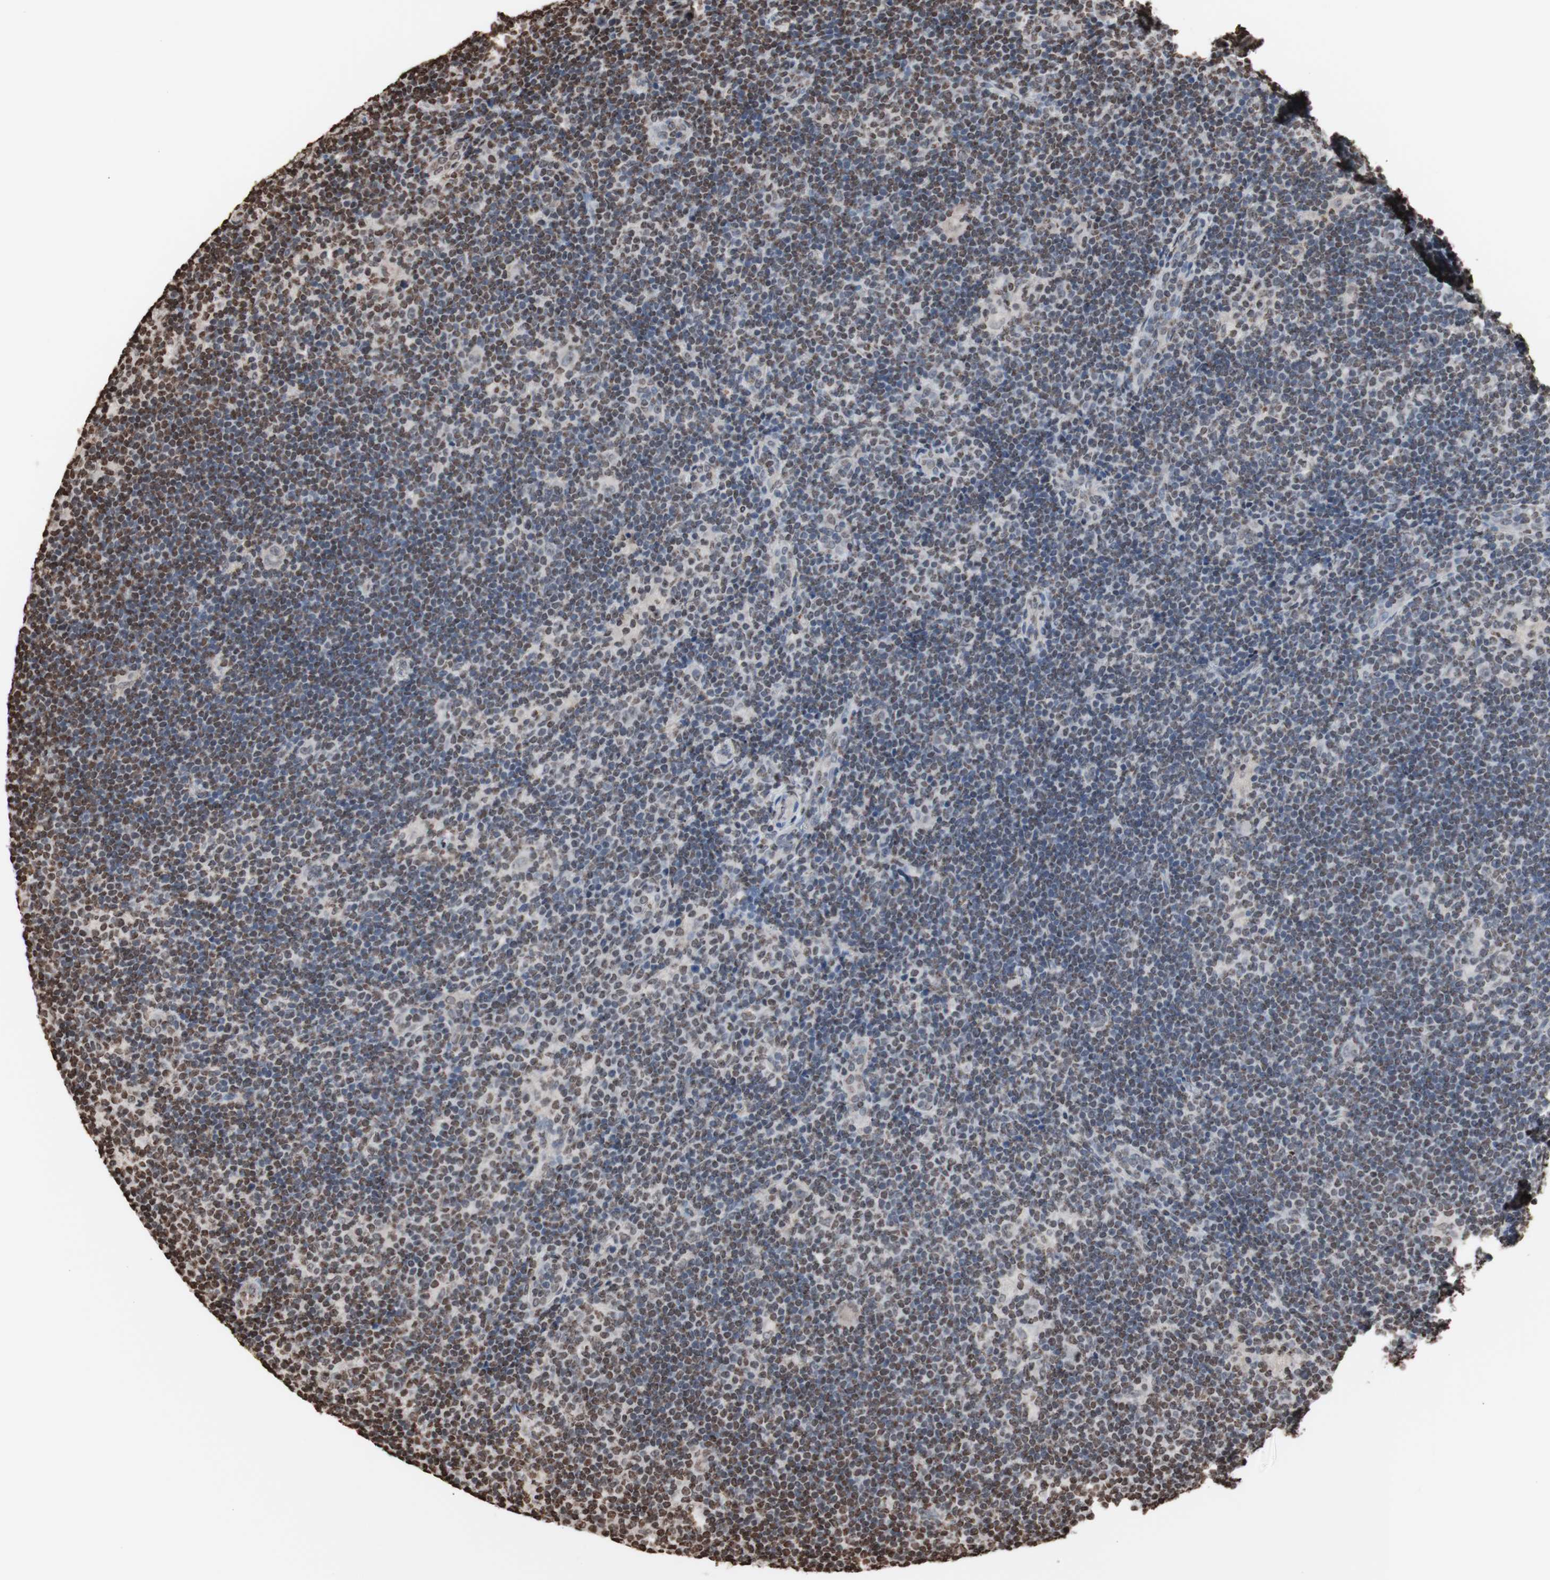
{"staining": {"intensity": "negative", "quantity": "none", "location": "none"}, "tissue": "lymphoma", "cell_type": "Tumor cells", "image_type": "cancer", "snomed": [{"axis": "morphology", "description": "Hodgkin's disease, NOS"}, {"axis": "topography", "description": "Lymph node"}], "caption": "Tumor cells show no significant expression in Hodgkin's disease. (Stains: DAB IHC with hematoxylin counter stain, Microscopy: brightfield microscopy at high magnification).", "gene": "SNAI2", "patient": {"sex": "female", "age": 57}}